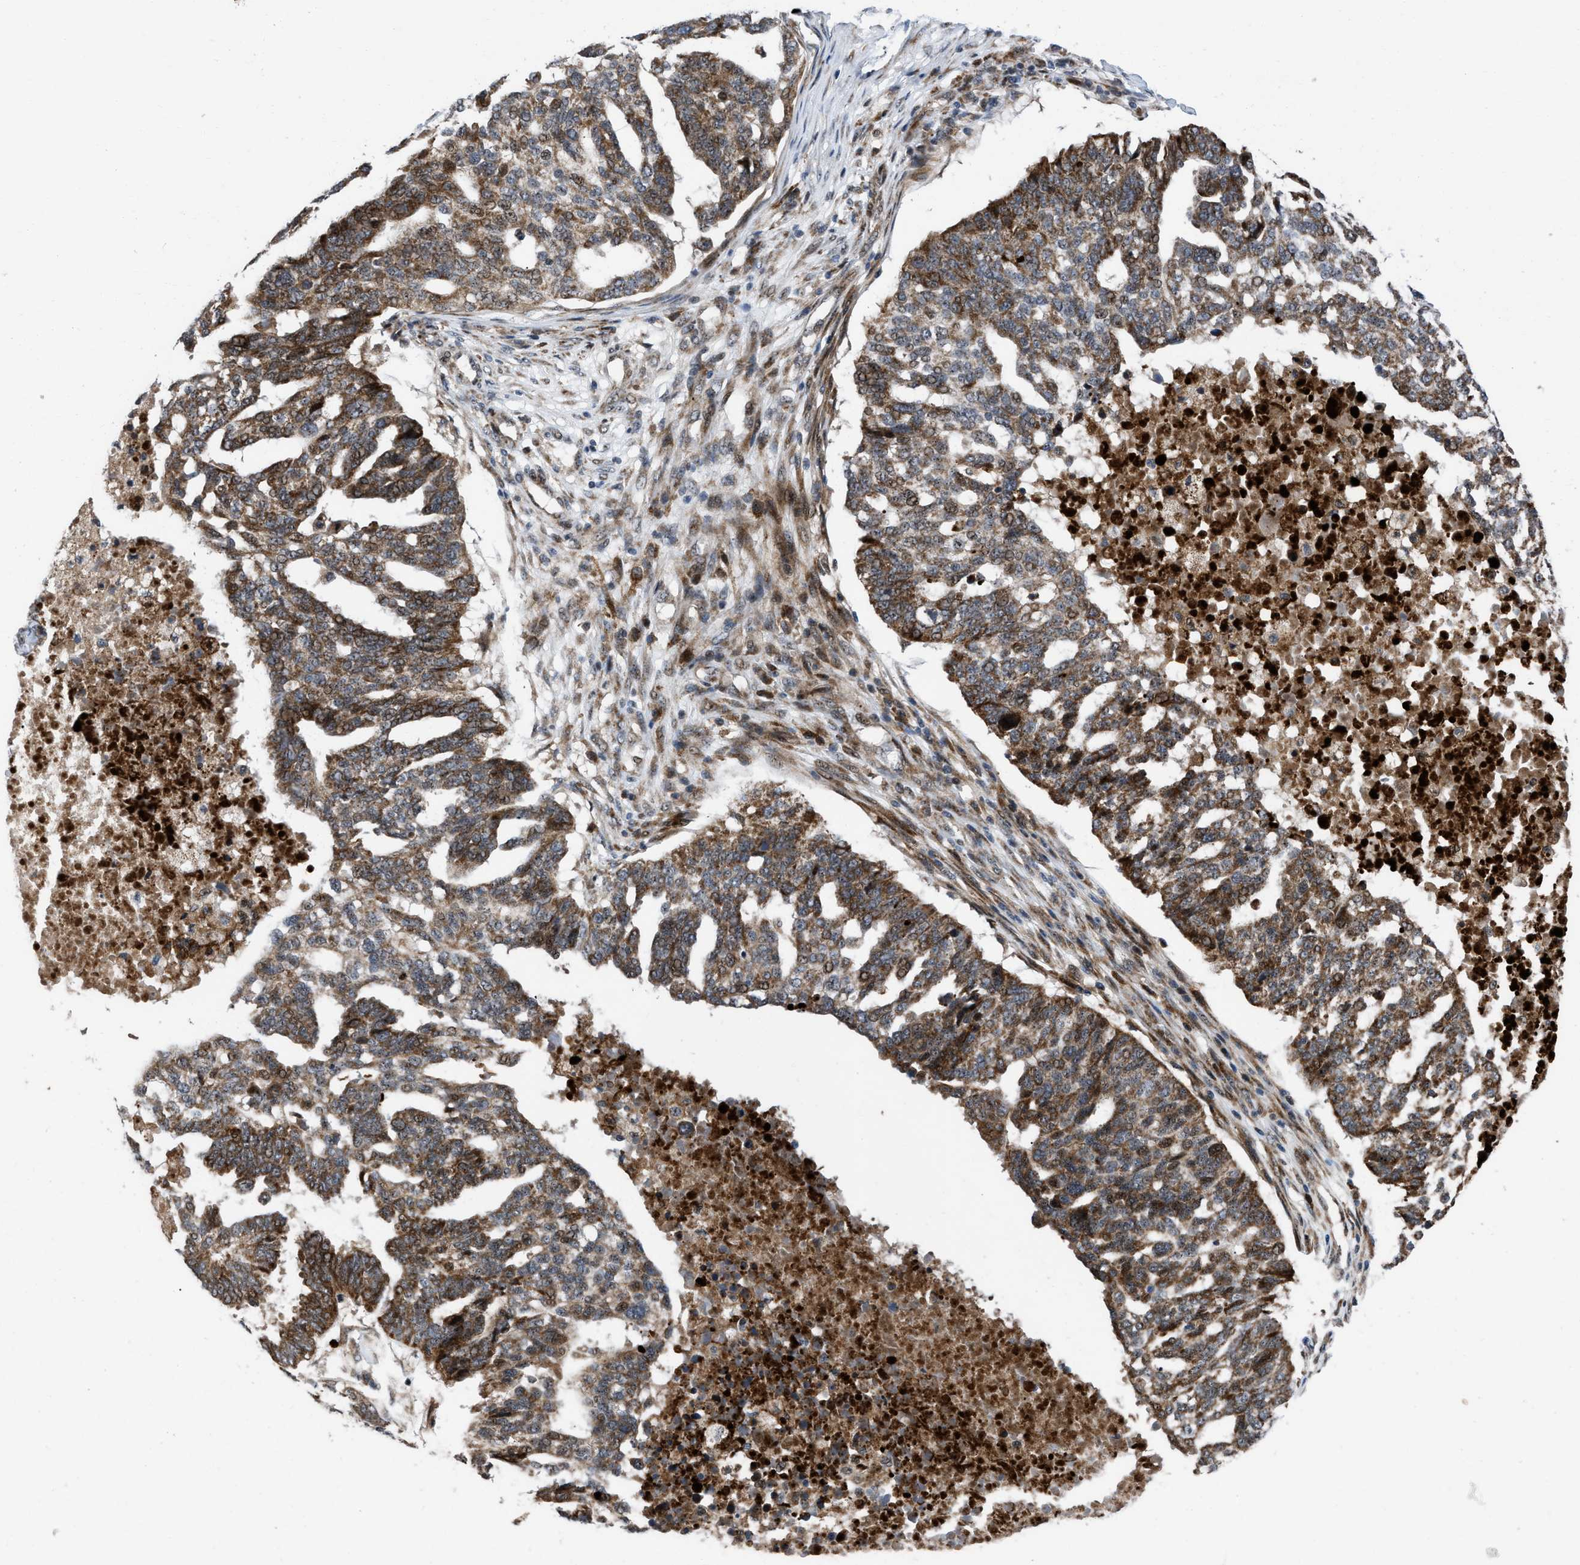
{"staining": {"intensity": "strong", "quantity": "25%-75%", "location": "cytoplasmic/membranous"}, "tissue": "ovarian cancer", "cell_type": "Tumor cells", "image_type": "cancer", "snomed": [{"axis": "morphology", "description": "Cystadenocarcinoma, serous, NOS"}, {"axis": "topography", "description": "Ovary"}], "caption": "An immunohistochemistry photomicrograph of tumor tissue is shown. Protein staining in brown shows strong cytoplasmic/membranous positivity in ovarian cancer (serous cystadenocarcinoma) within tumor cells. Immunohistochemistry stains the protein of interest in brown and the nuclei are stained blue.", "gene": "AP3M2", "patient": {"sex": "female", "age": 59}}